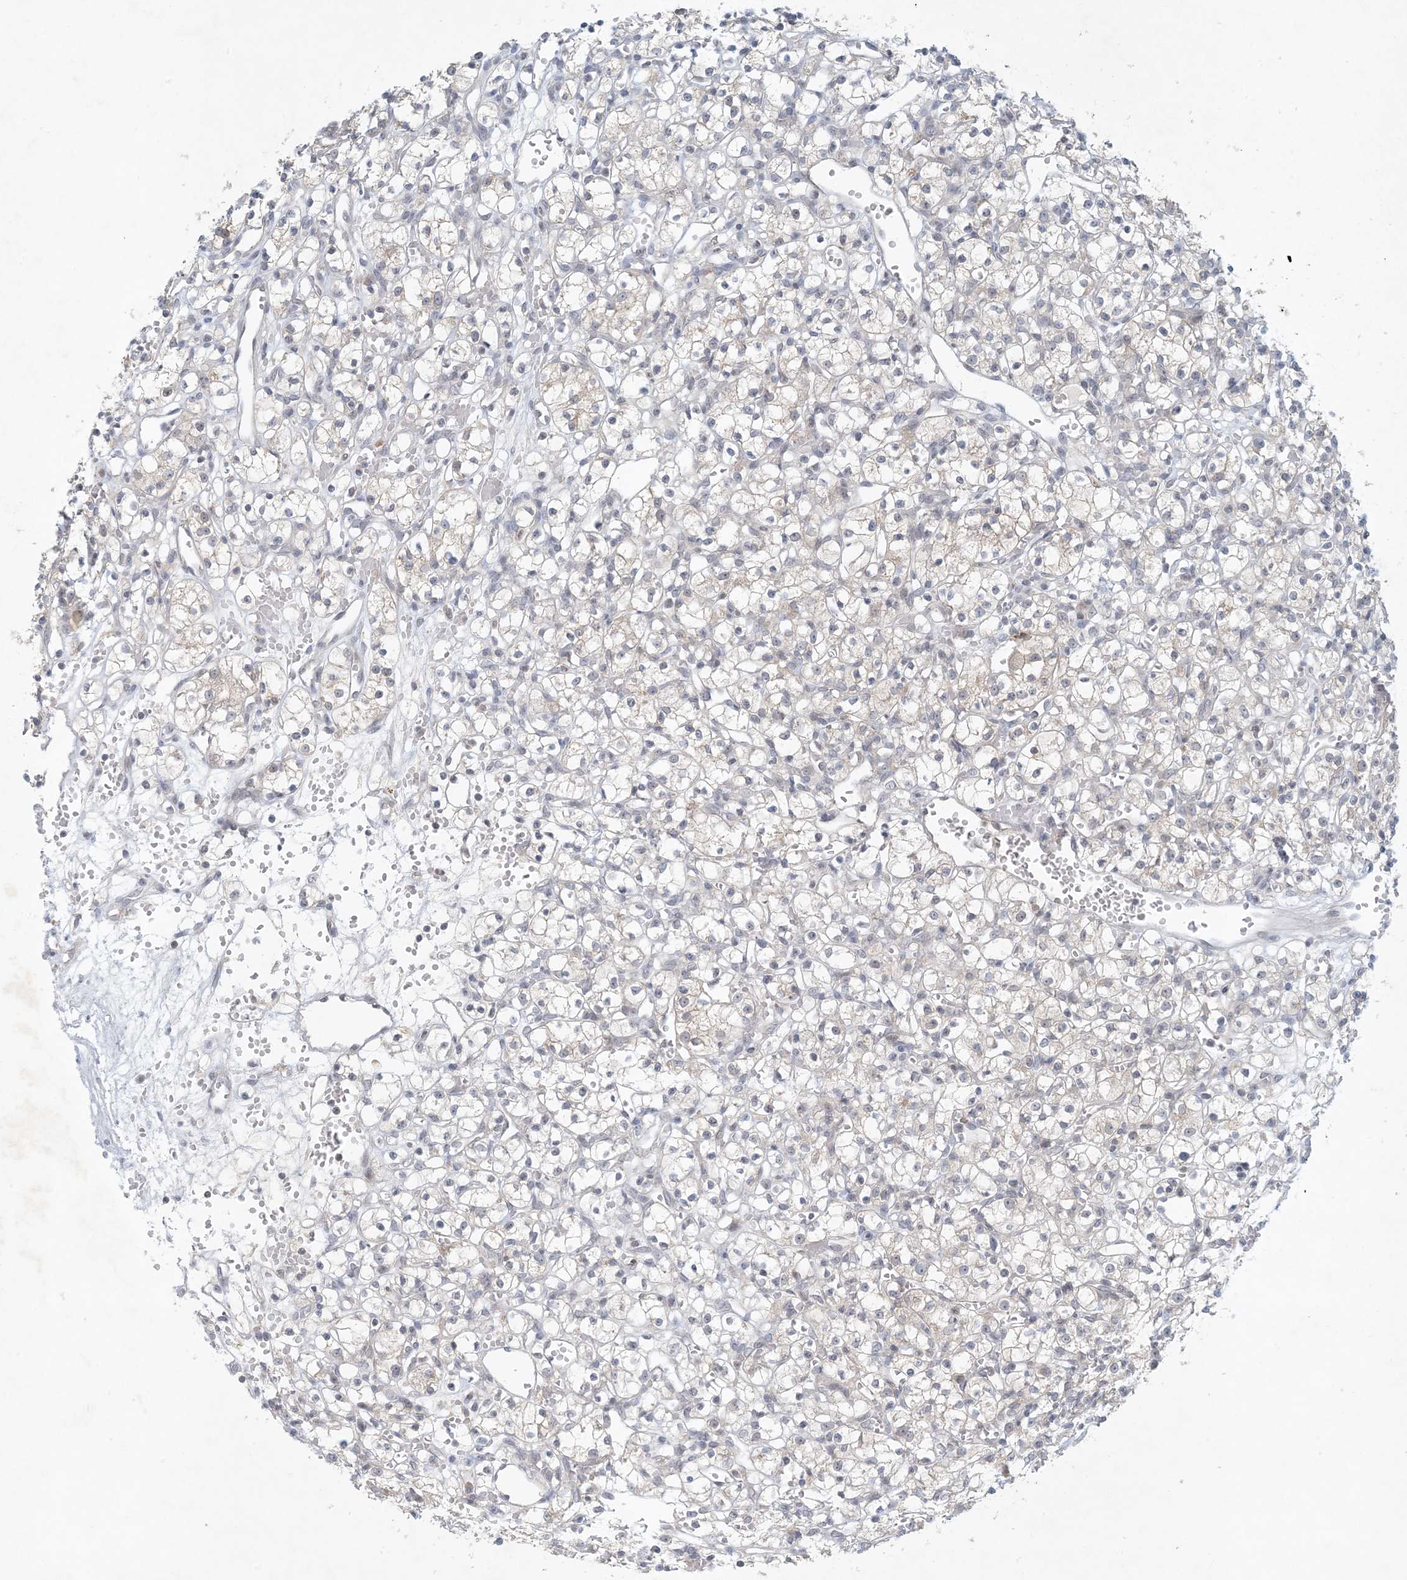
{"staining": {"intensity": "negative", "quantity": "none", "location": "none"}, "tissue": "renal cancer", "cell_type": "Tumor cells", "image_type": "cancer", "snomed": [{"axis": "morphology", "description": "Adenocarcinoma, NOS"}, {"axis": "topography", "description": "Kidney"}], "caption": "There is no significant positivity in tumor cells of renal cancer.", "gene": "OBI1", "patient": {"sex": "female", "age": 59}}